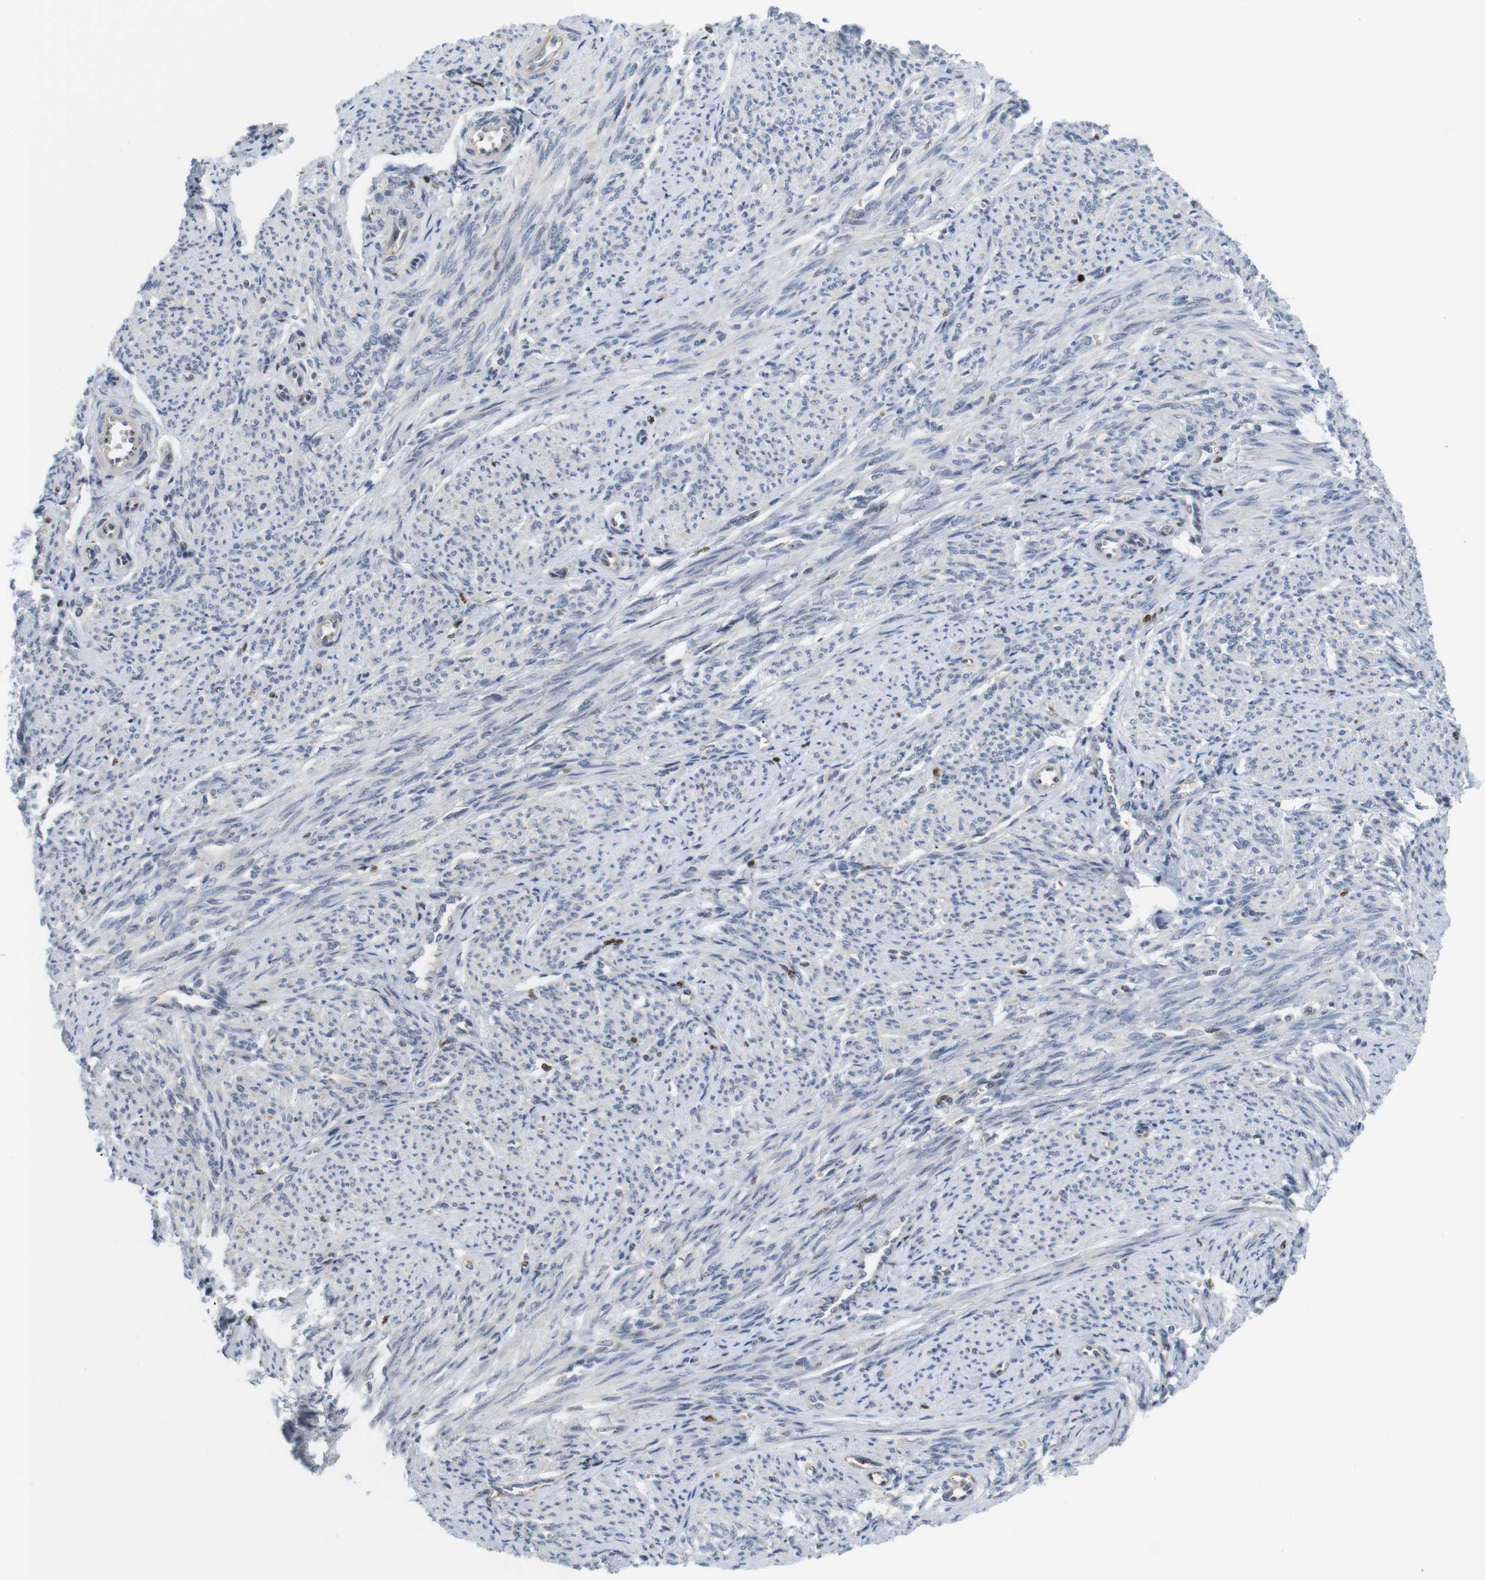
{"staining": {"intensity": "negative", "quantity": "none", "location": "none"}, "tissue": "smooth muscle", "cell_type": "Smooth muscle cells", "image_type": "normal", "snomed": [{"axis": "morphology", "description": "Normal tissue, NOS"}, {"axis": "topography", "description": "Smooth muscle"}], "caption": "Immunohistochemistry of unremarkable human smooth muscle demonstrates no expression in smooth muscle cells. The staining is performed using DAB brown chromogen with nuclei counter-stained in using hematoxylin.", "gene": "MBD1", "patient": {"sex": "female", "age": 65}}